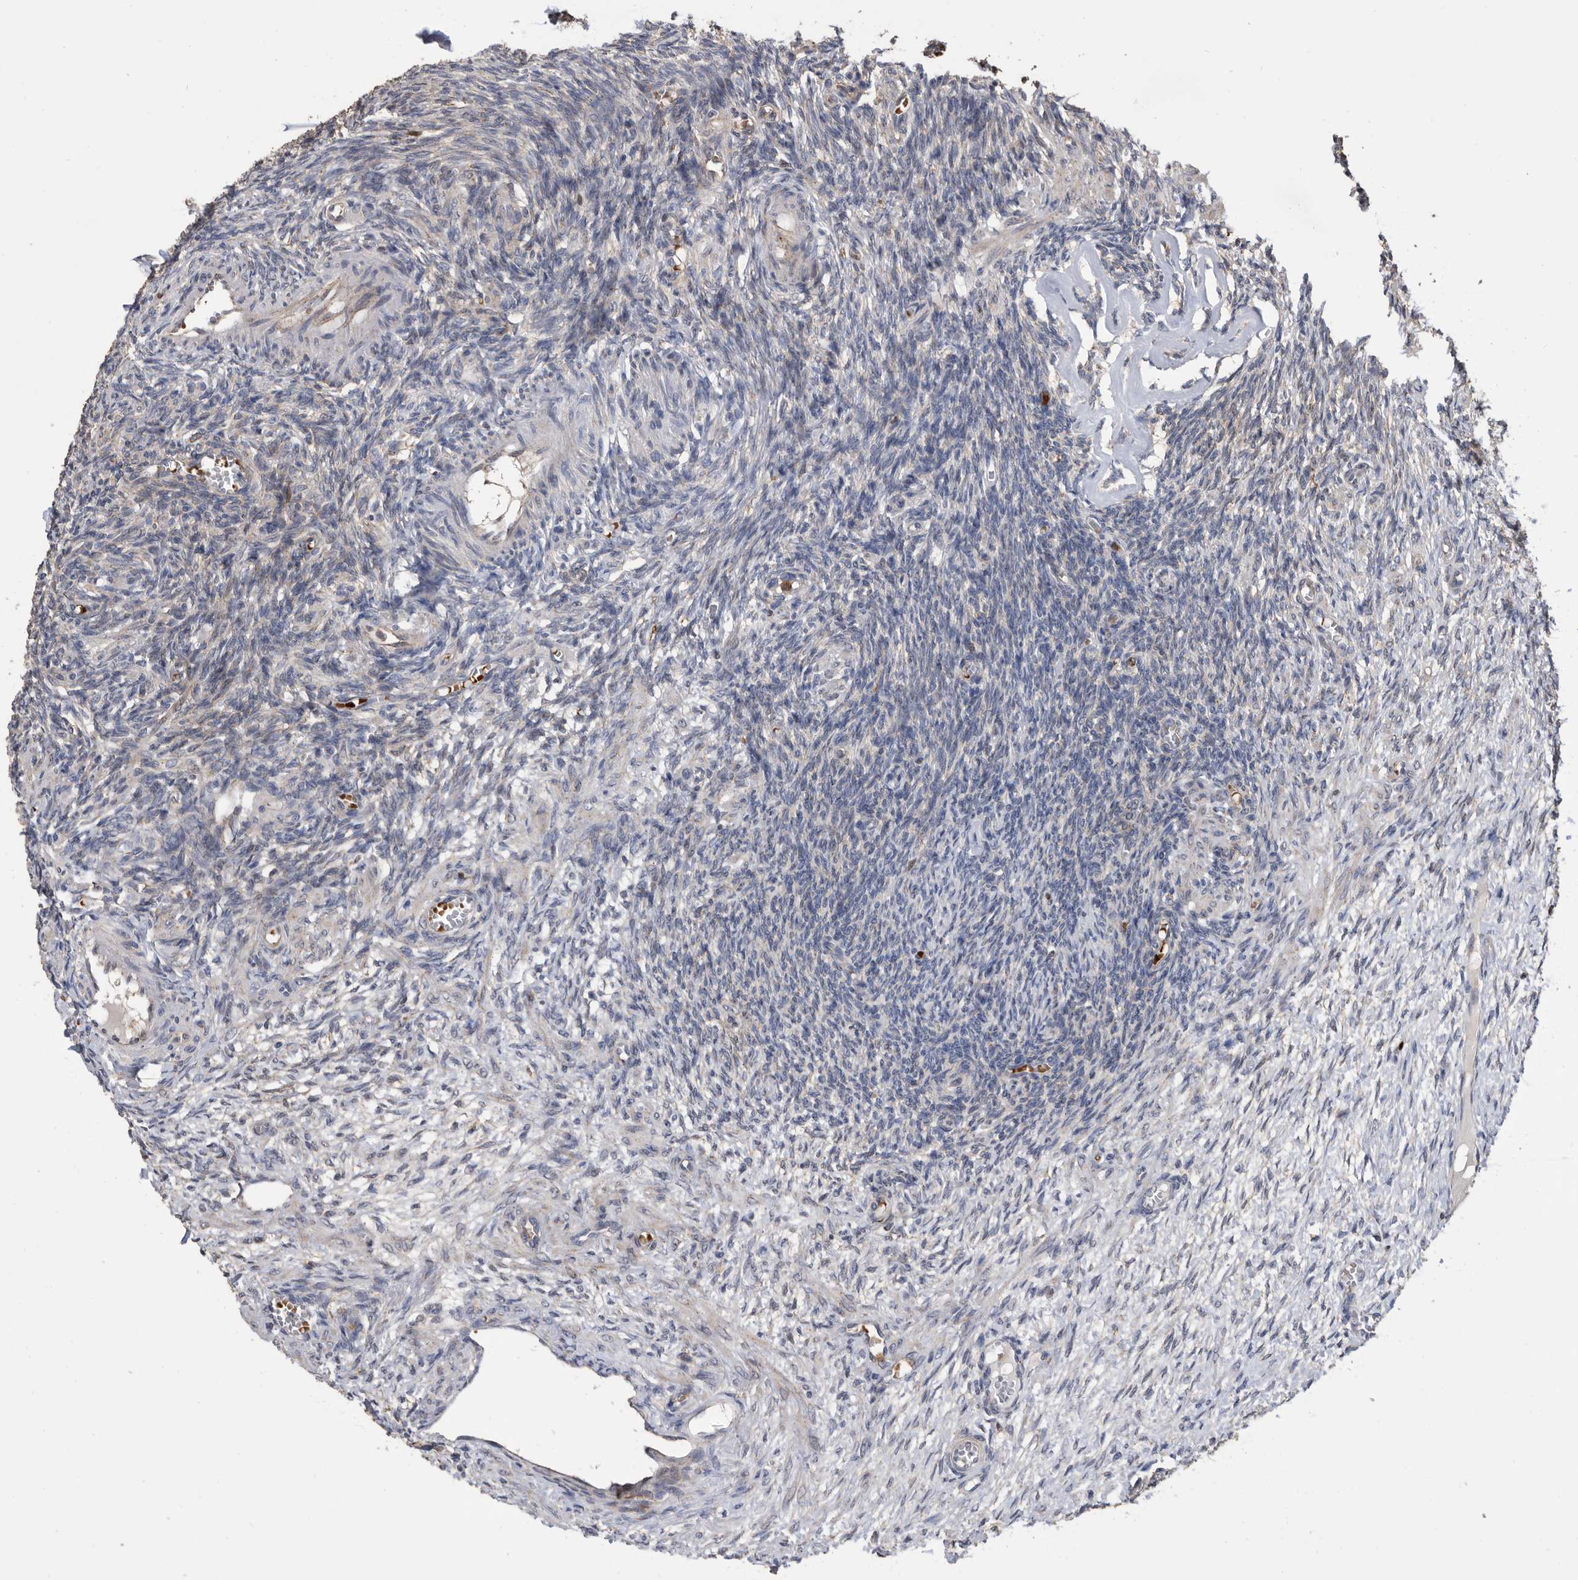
{"staining": {"intensity": "weak", "quantity": ">75%", "location": "cytoplasmic/membranous"}, "tissue": "ovary", "cell_type": "Follicle cells", "image_type": "normal", "snomed": [{"axis": "morphology", "description": "Normal tissue, NOS"}, {"axis": "topography", "description": "Ovary"}], "caption": "A histopathology image showing weak cytoplasmic/membranous expression in approximately >75% of follicle cells in benign ovary, as visualized by brown immunohistochemical staining.", "gene": "CRISPLD2", "patient": {"sex": "female", "age": 27}}